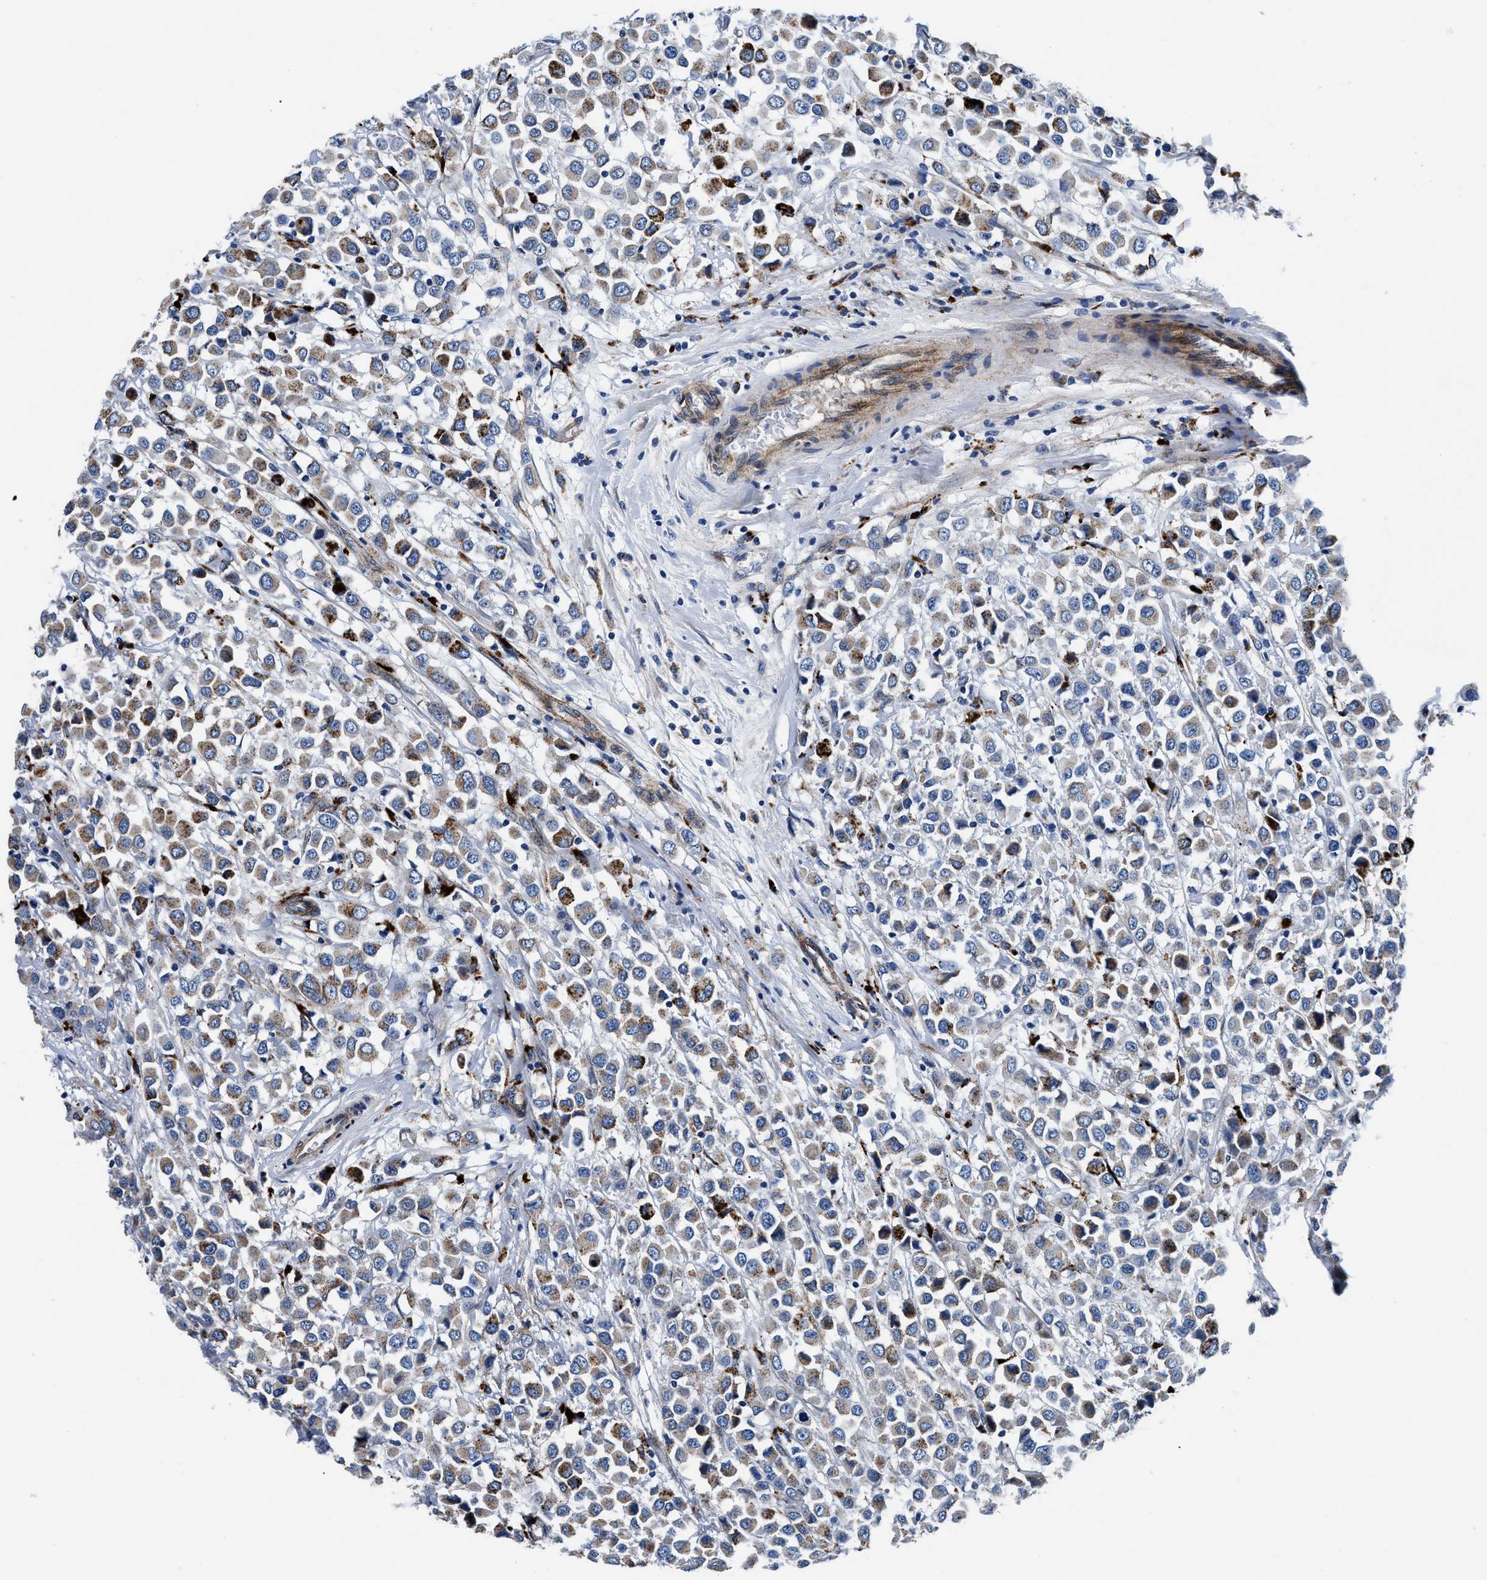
{"staining": {"intensity": "moderate", "quantity": "25%-75%", "location": "cytoplasmic/membranous"}, "tissue": "breast cancer", "cell_type": "Tumor cells", "image_type": "cancer", "snomed": [{"axis": "morphology", "description": "Duct carcinoma"}, {"axis": "topography", "description": "Breast"}], "caption": "Immunohistochemistry (IHC) of breast cancer demonstrates medium levels of moderate cytoplasmic/membranous expression in about 25%-75% of tumor cells.", "gene": "DAG1", "patient": {"sex": "female", "age": 61}}